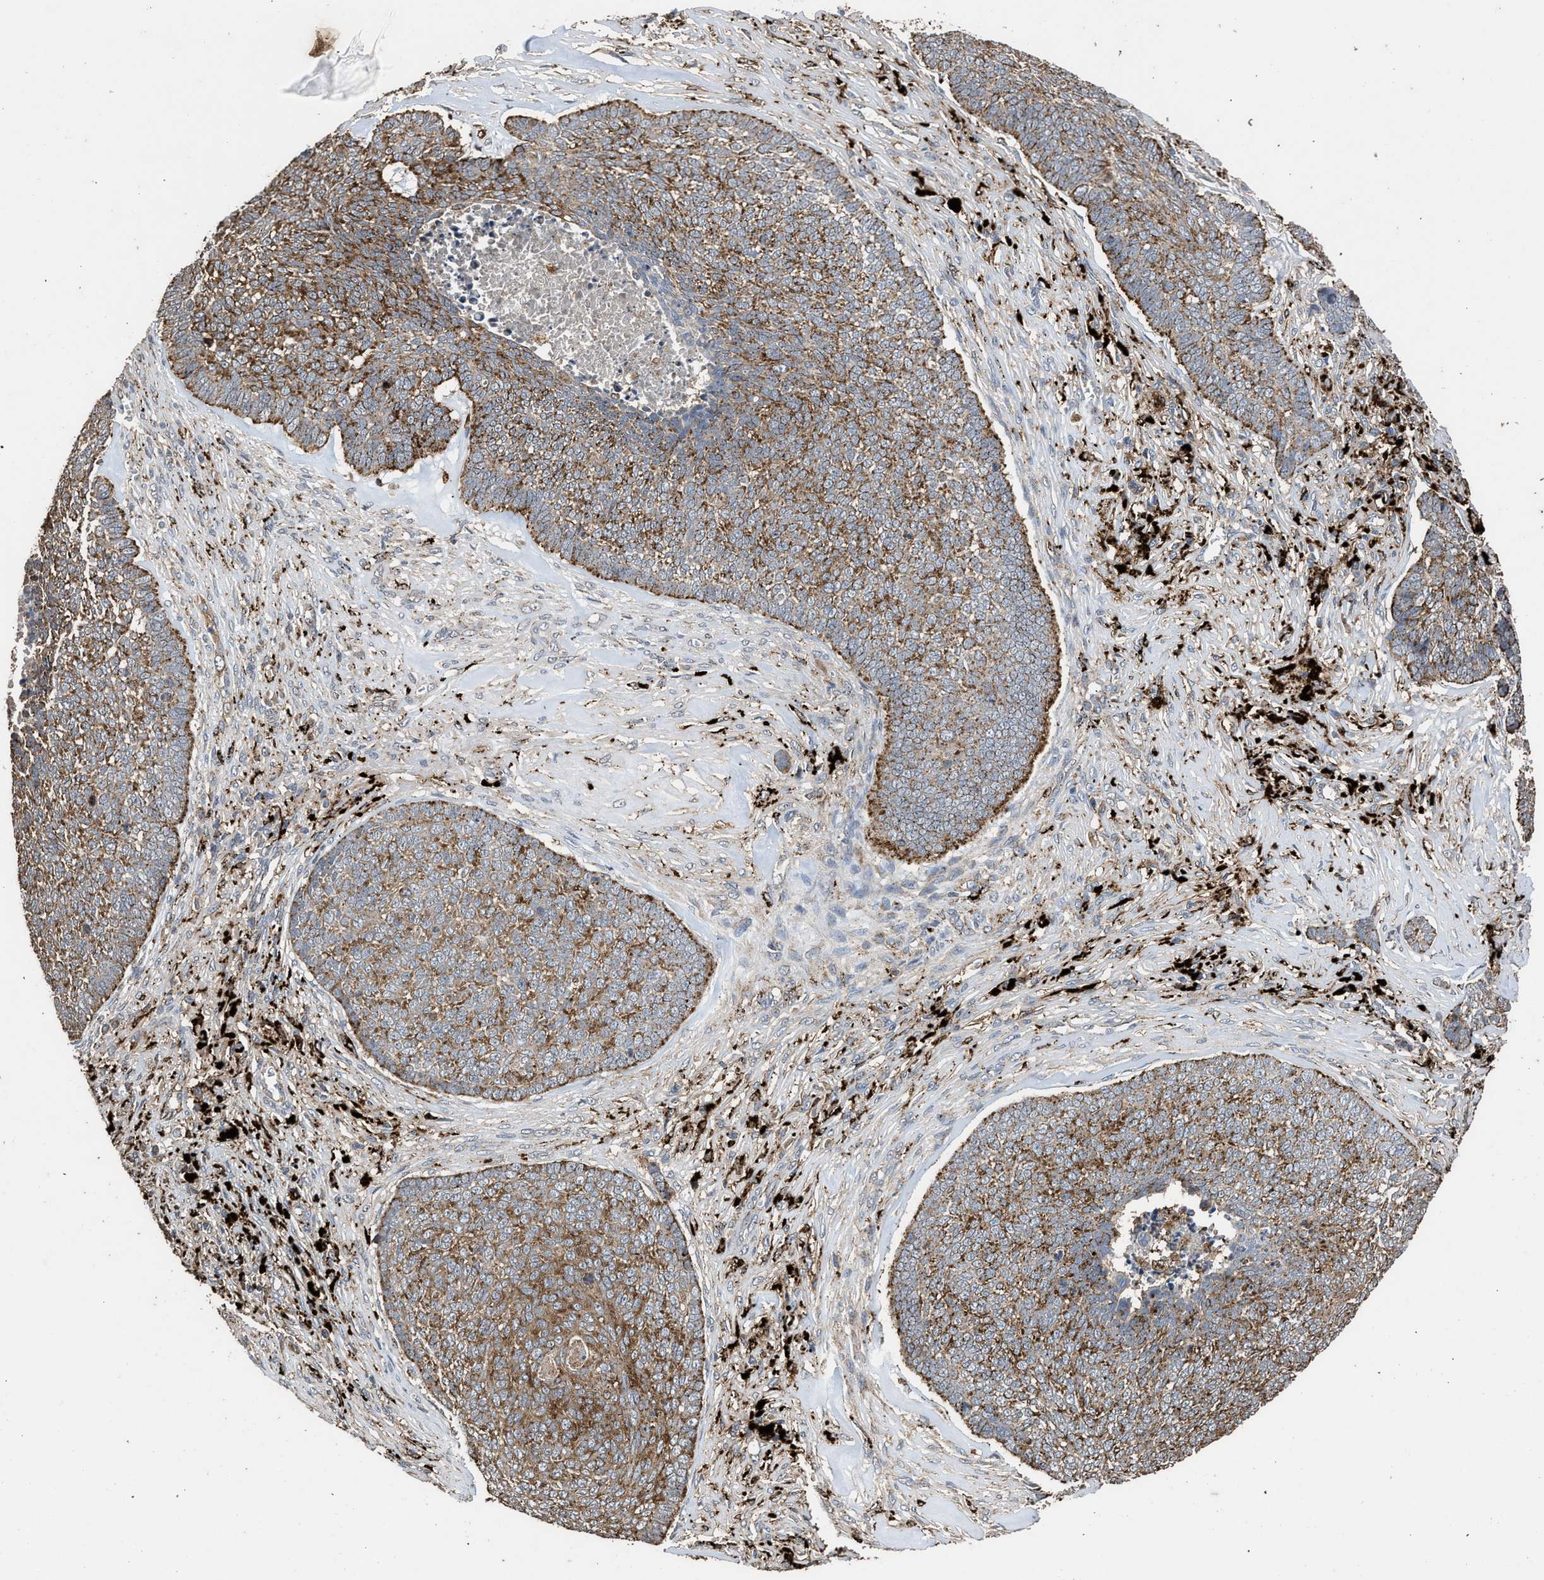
{"staining": {"intensity": "moderate", "quantity": ">75%", "location": "cytoplasmic/membranous"}, "tissue": "skin cancer", "cell_type": "Tumor cells", "image_type": "cancer", "snomed": [{"axis": "morphology", "description": "Basal cell carcinoma"}, {"axis": "topography", "description": "Skin"}], "caption": "Tumor cells display medium levels of moderate cytoplasmic/membranous positivity in approximately >75% of cells in skin cancer.", "gene": "CTSV", "patient": {"sex": "male", "age": 84}}